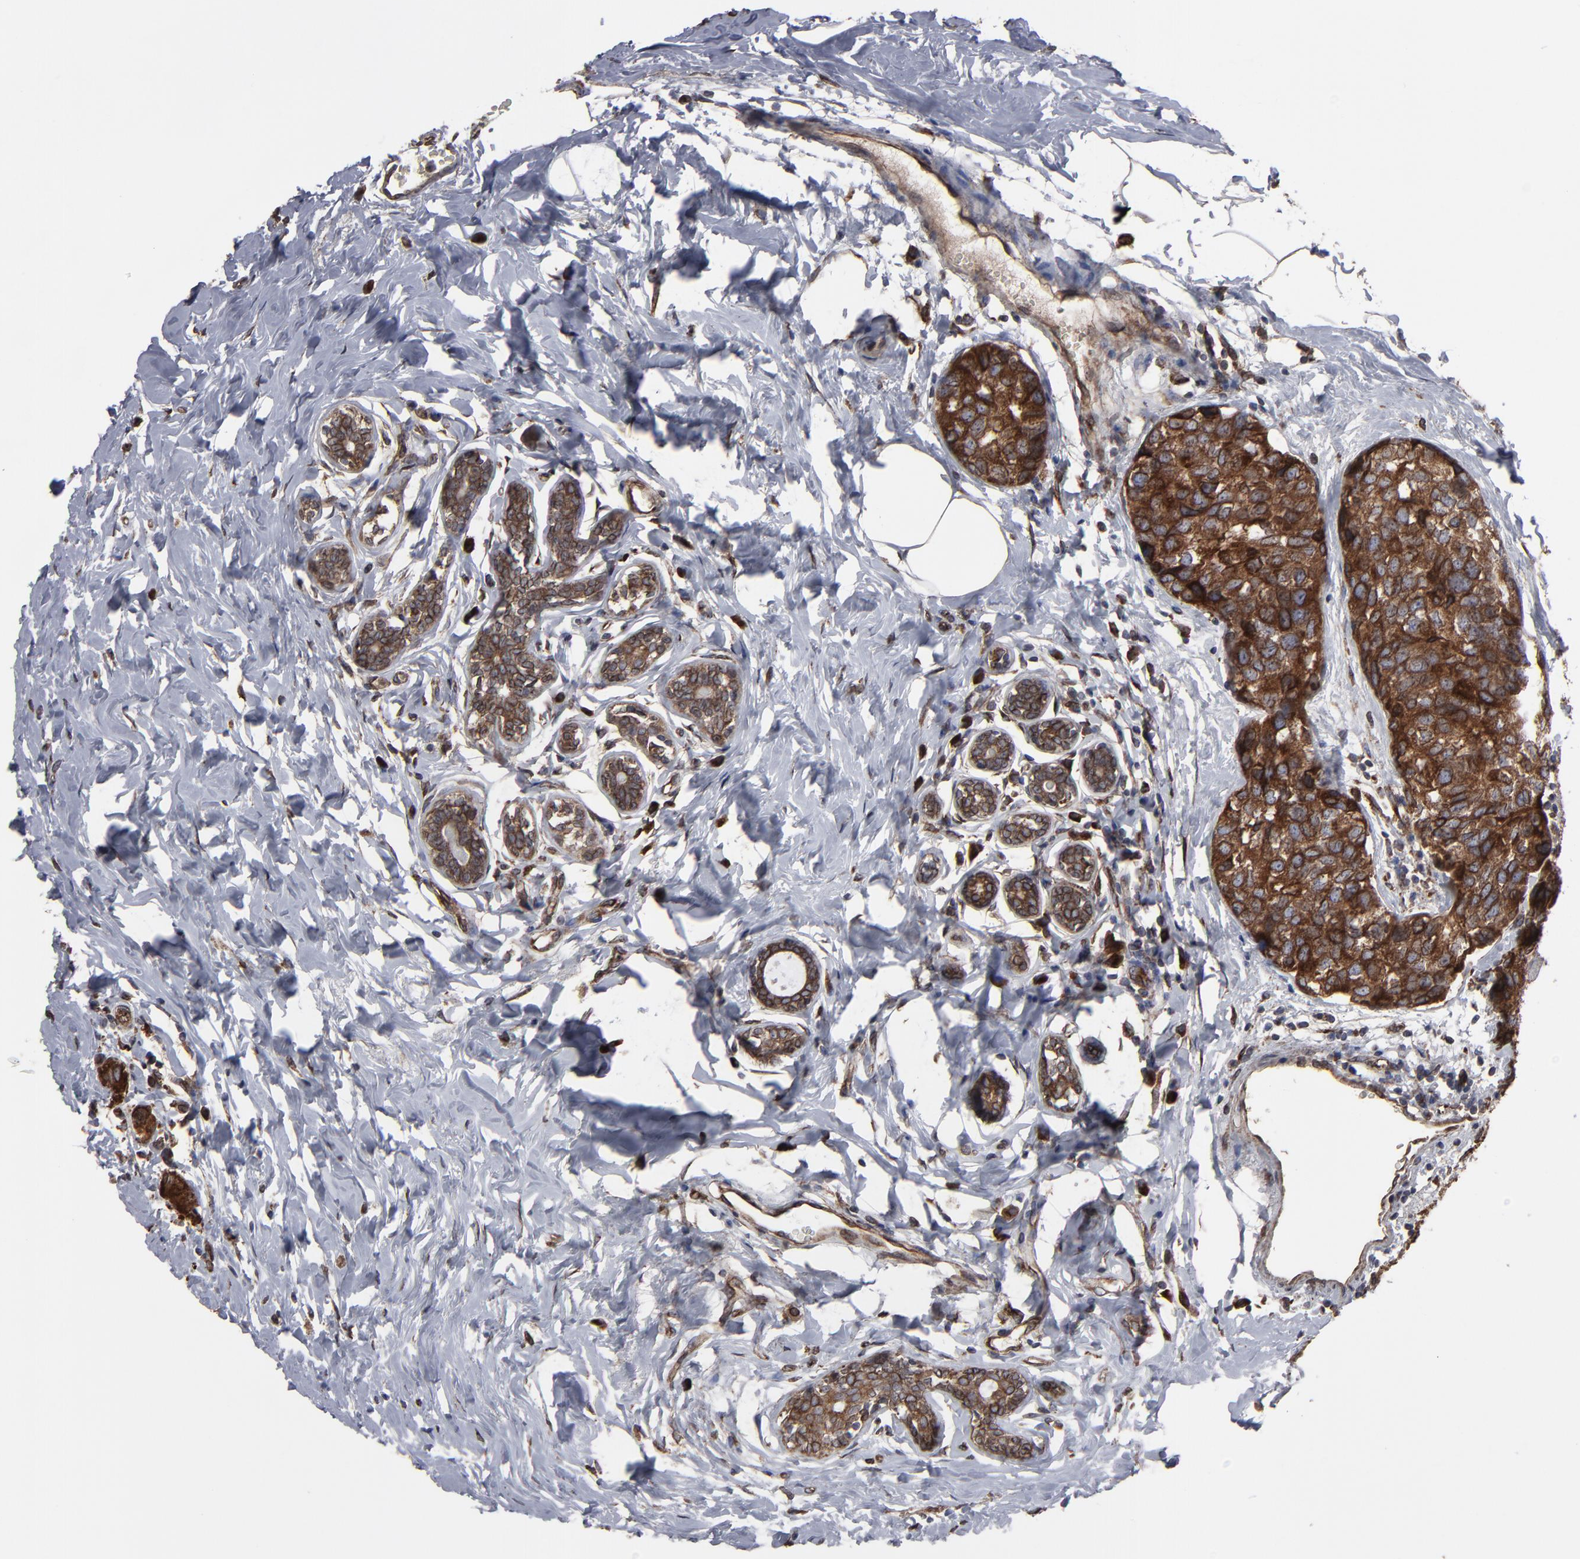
{"staining": {"intensity": "strong", "quantity": ">75%", "location": "cytoplasmic/membranous"}, "tissue": "breast cancer", "cell_type": "Tumor cells", "image_type": "cancer", "snomed": [{"axis": "morphology", "description": "Normal tissue, NOS"}, {"axis": "morphology", "description": "Duct carcinoma"}, {"axis": "topography", "description": "Breast"}], "caption": "Protein positivity by IHC exhibits strong cytoplasmic/membranous positivity in about >75% of tumor cells in breast intraductal carcinoma.", "gene": "CNIH1", "patient": {"sex": "female", "age": 50}}